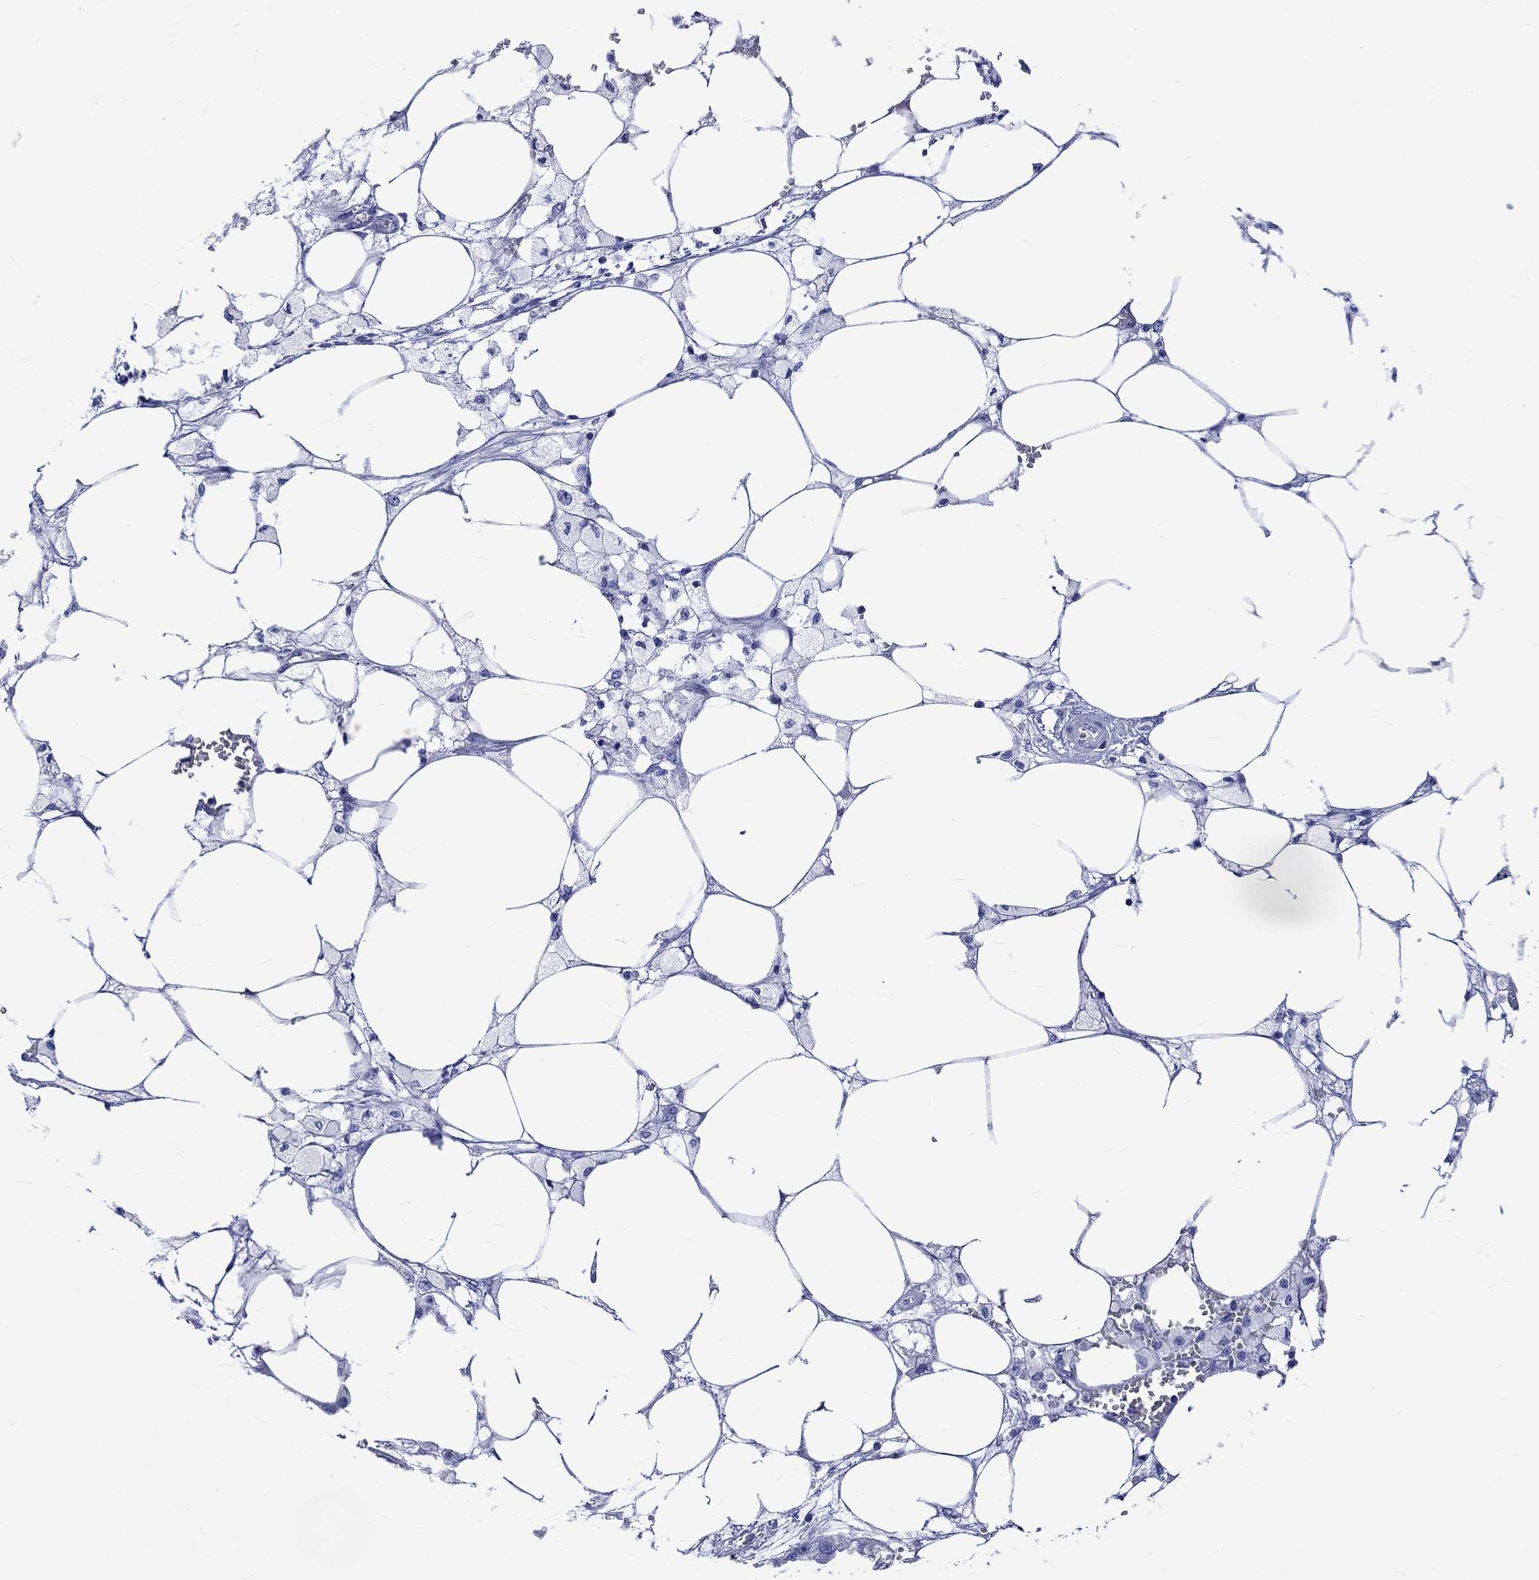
{"staining": {"intensity": "negative", "quantity": "none", "location": "none"}, "tissue": "endometrial cancer", "cell_type": "Tumor cells", "image_type": "cancer", "snomed": [{"axis": "morphology", "description": "Adenocarcinoma, NOS"}, {"axis": "morphology", "description": "Adenocarcinoma, metastatic, NOS"}, {"axis": "topography", "description": "Adipose tissue"}, {"axis": "topography", "description": "Endometrium"}], "caption": "This is an immunohistochemistry photomicrograph of endometrial cancer (adenocarcinoma). There is no positivity in tumor cells.", "gene": "HARBI1", "patient": {"sex": "female", "age": 67}}